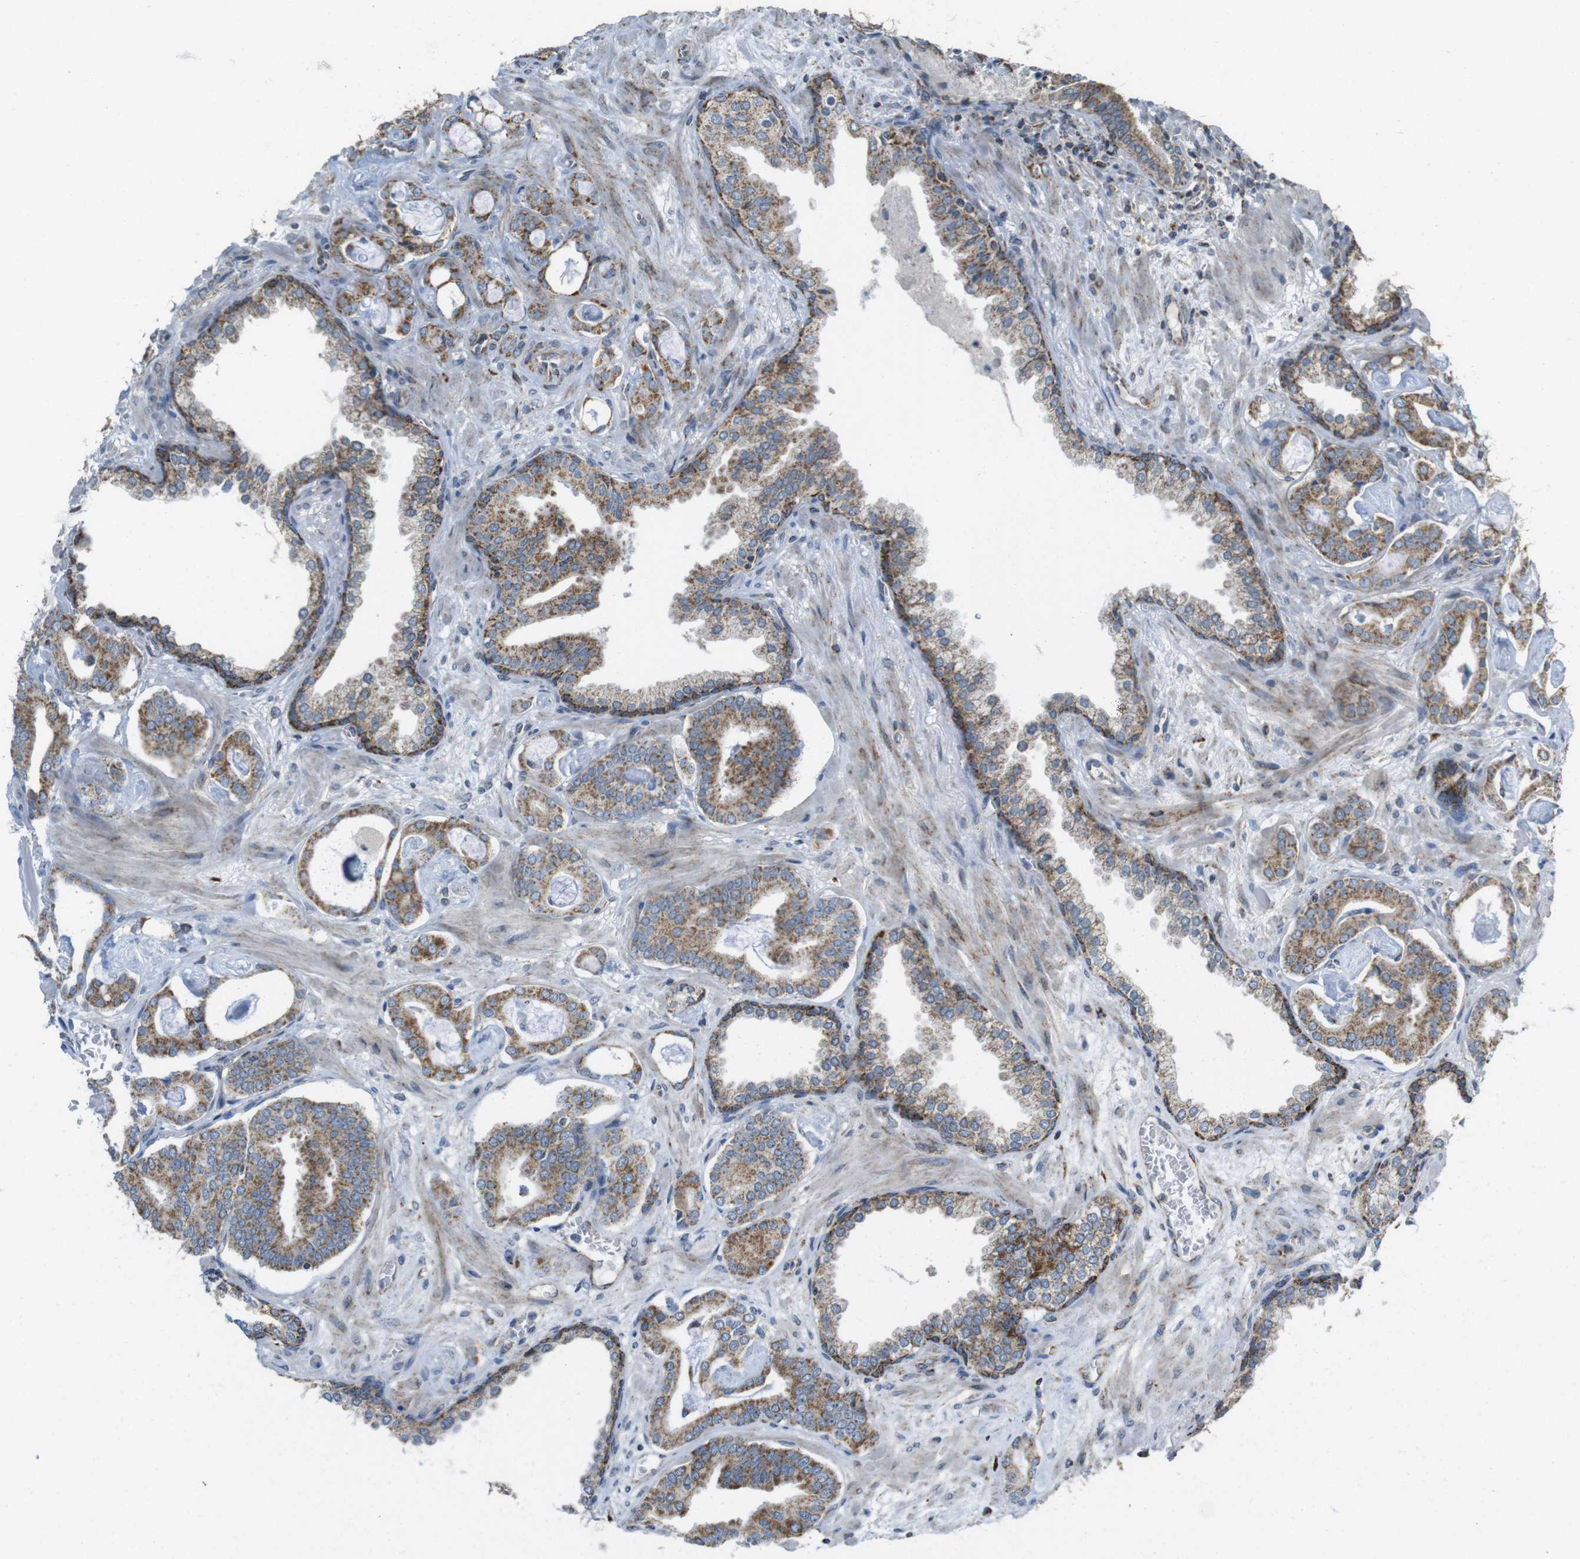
{"staining": {"intensity": "moderate", "quantity": "25%-75%", "location": "cytoplasmic/membranous"}, "tissue": "prostate cancer", "cell_type": "Tumor cells", "image_type": "cancer", "snomed": [{"axis": "morphology", "description": "Adenocarcinoma, Low grade"}, {"axis": "topography", "description": "Prostate"}], "caption": "An immunohistochemistry (IHC) photomicrograph of neoplastic tissue is shown. Protein staining in brown highlights moderate cytoplasmic/membranous positivity in prostate cancer within tumor cells. (Brightfield microscopy of DAB IHC at high magnification).", "gene": "CALHM2", "patient": {"sex": "male", "age": 53}}